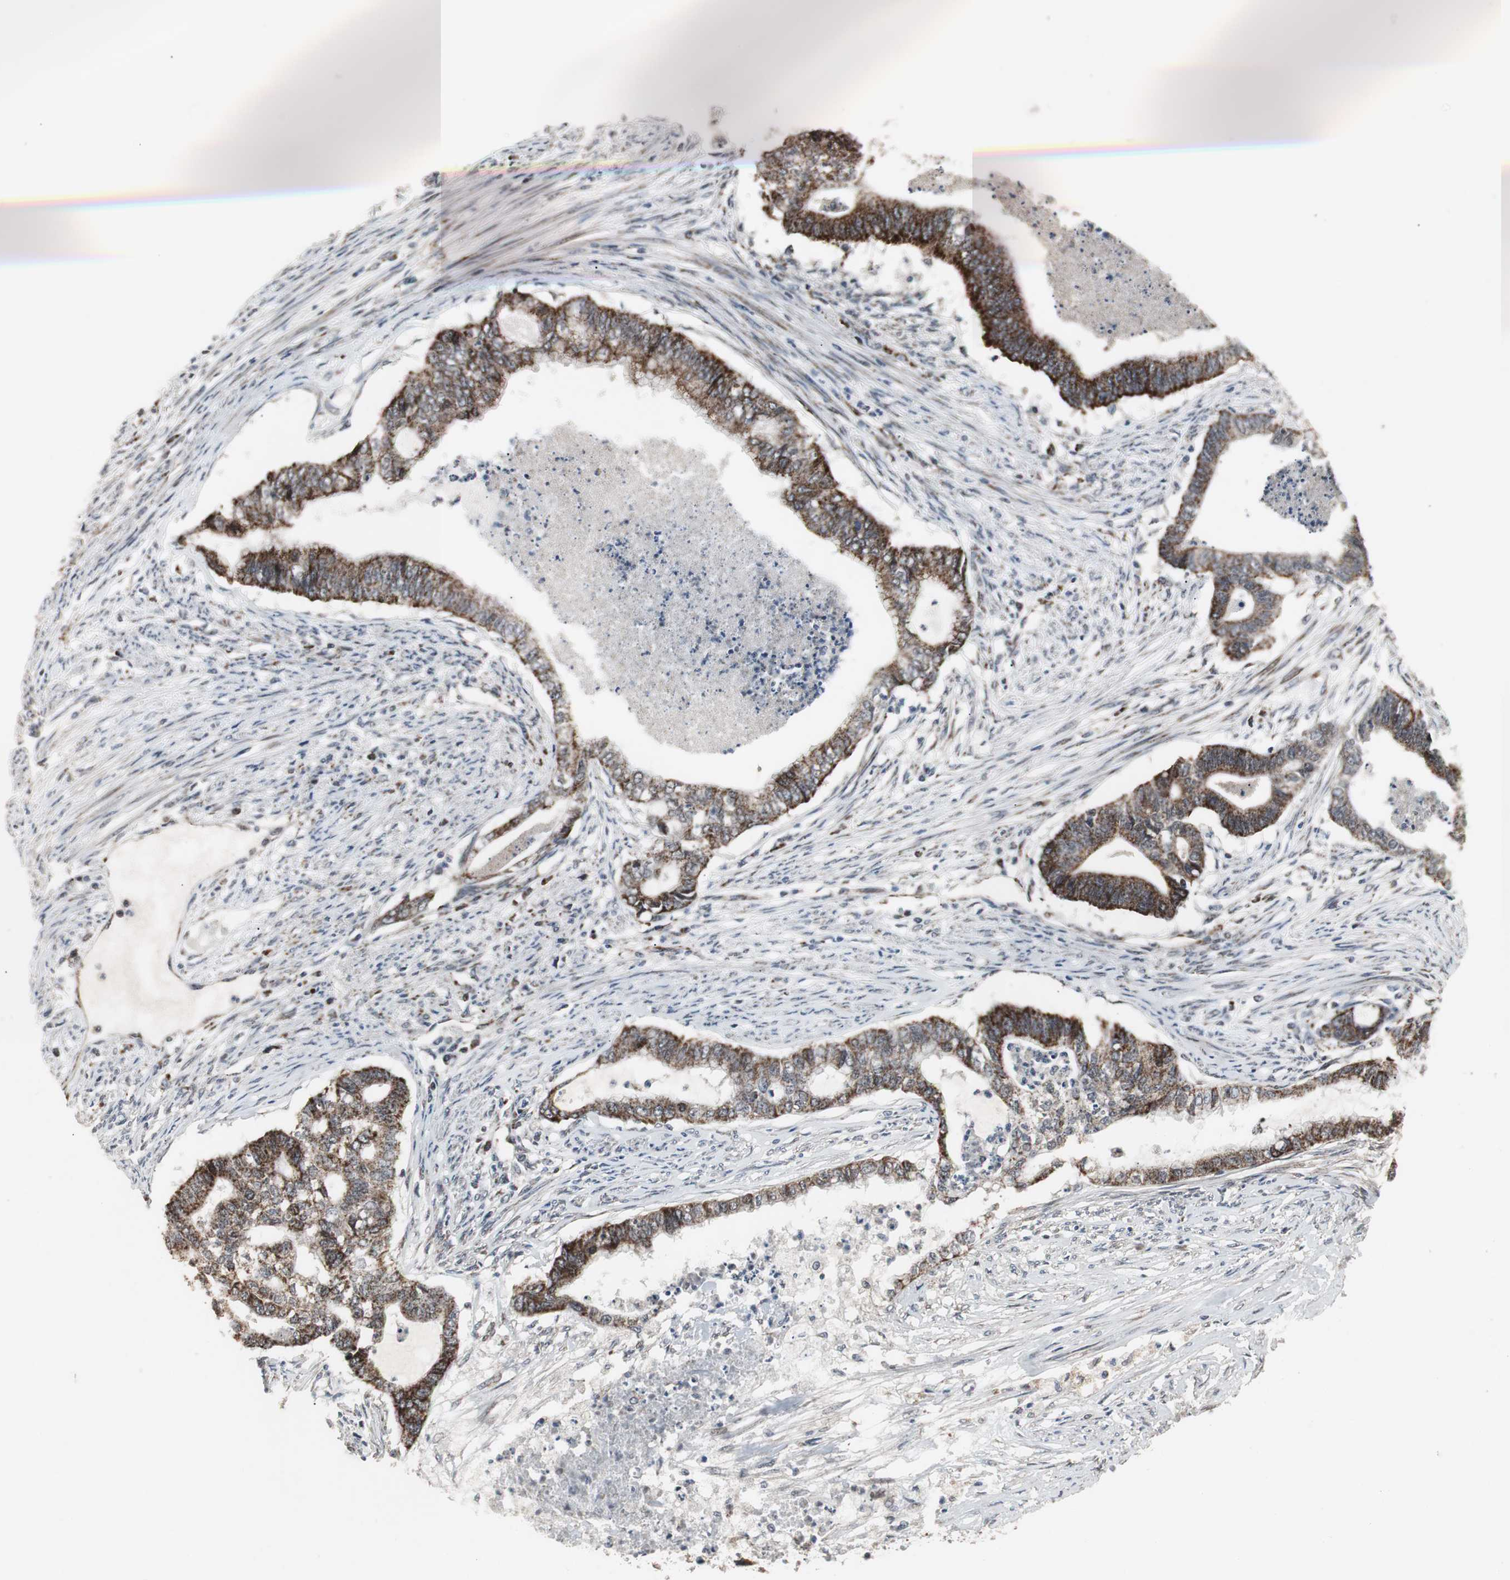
{"staining": {"intensity": "strong", "quantity": ">75%", "location": "cytoplasmic/membranous"}, "tissue": "endometrial cancer", "cell_type": "Tumor cells", "image_type": "cancer", "snomed": [{"axis": "morphology", "description": "Adenocarcinoma, NOS"}, {"axis": "topography", "description": "Endometrium"}], "caption": "Immunohistochemistry staining of endometrial adenocarcinoma, which shows high levels of strong cytoplasmic/membranous staining in about >75% of tumor cells indicating strong cytoplasmic/membranous protein positivity. The staining was performed using DAB (3,3'-diaminobenzidine) (brown) for protein detection and nuclei were counterstained in hematoxylin (blue).", "gene": "MRPL40", "patient": {"sex": "female", "age": 79}}